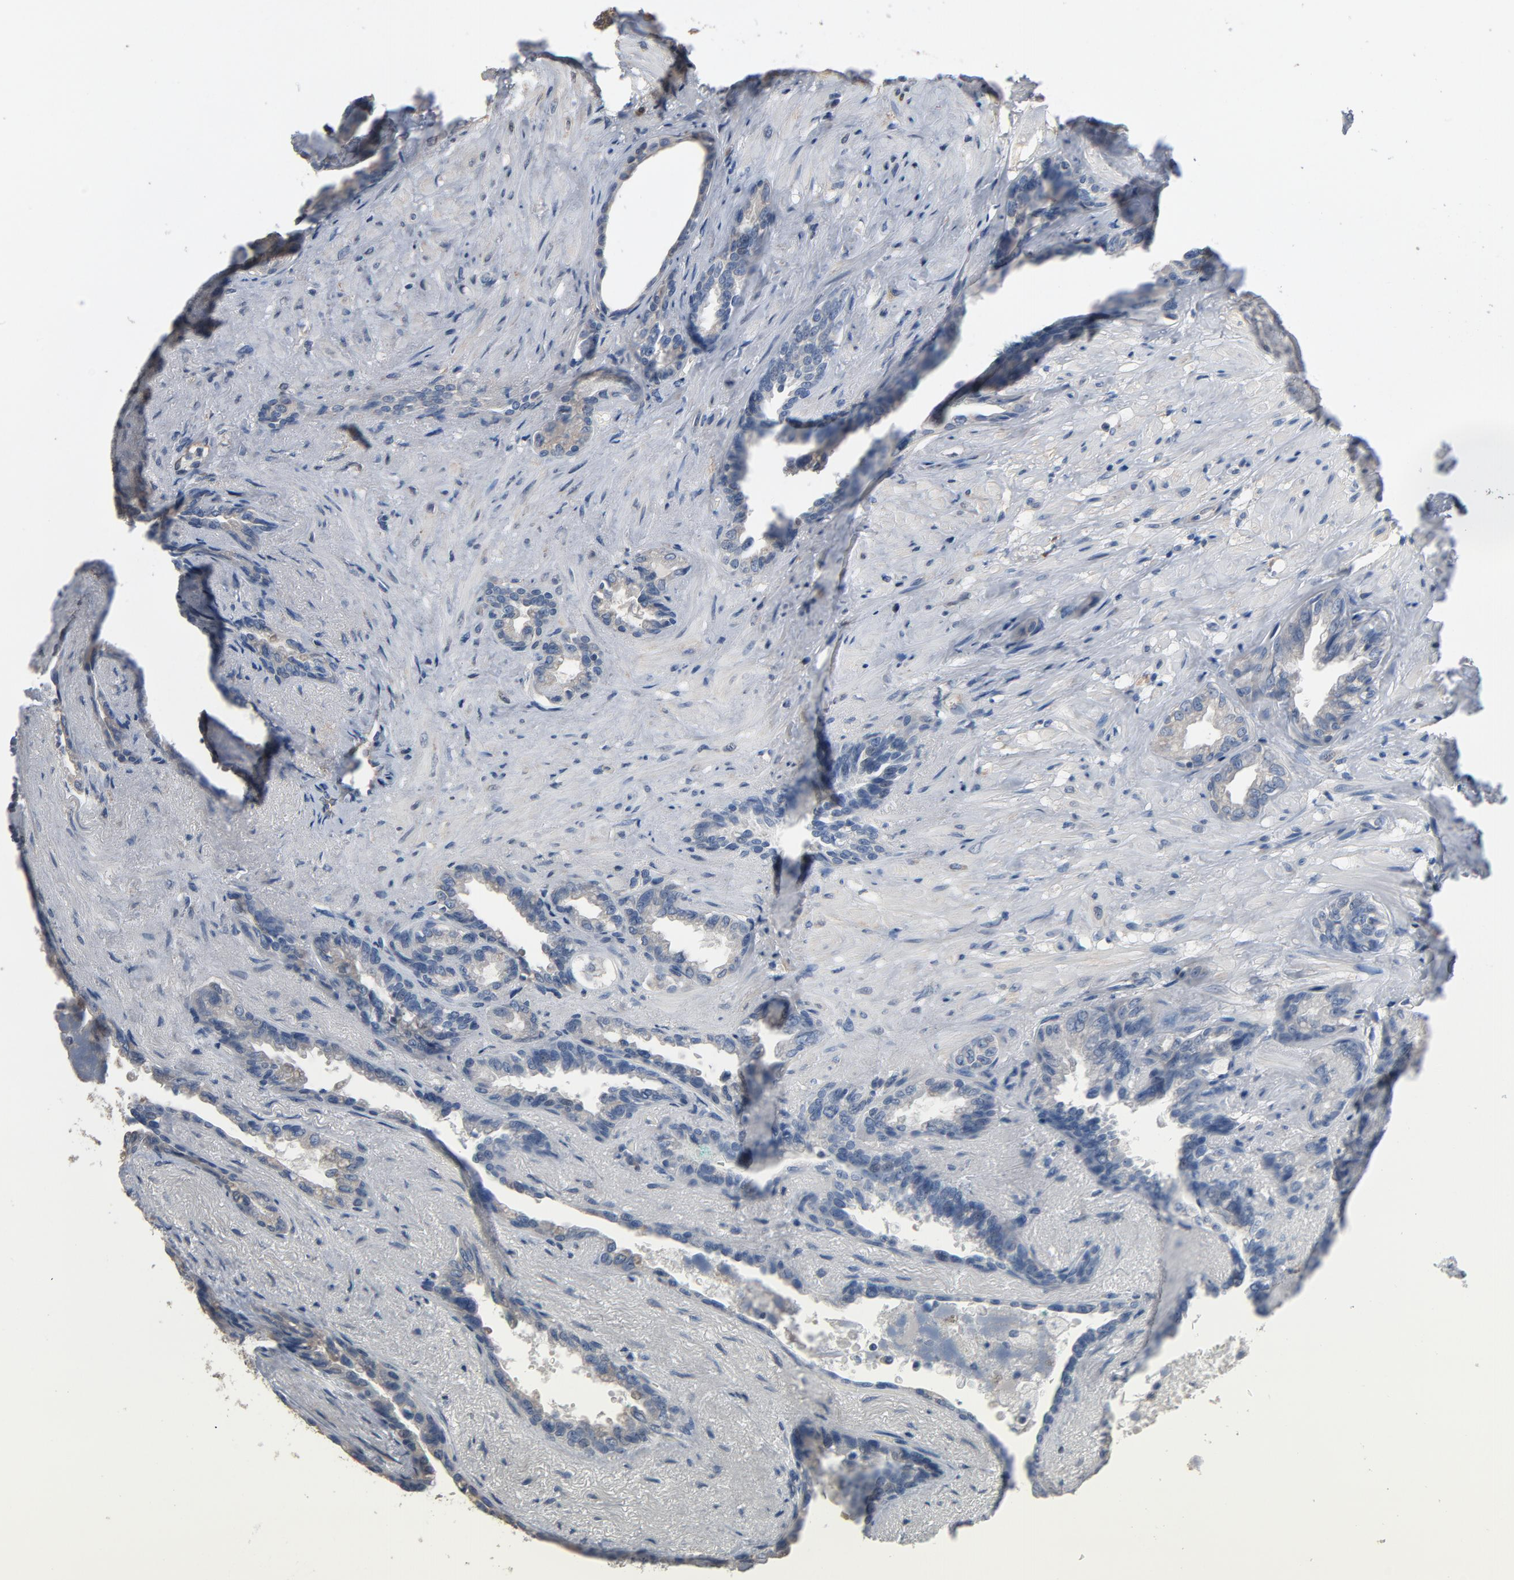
{"staining": {"intensity": "weak", "quantity": "<25%", "location": "cytoplasmic/membranous"}, "tissue": "seminal vesicle", "cell_type": "Glandular cells", "image_type": "normal", "snomed": [{"axis": "morphology", "description": "Normal tissue, NOS"}, {"axis": "topography", "description": "Seminal veicle"}], "caption": "Immunohistochemistry (IHC) of normal human seminal vesicle reveals no staining in glandular cells. (Stains: DAB (3,3'-diaminobenzidine) IHC with hematoxylin counter stain, Microscopy: brightfield microscopy at high magnification).", "gene": "SOX6", "patient": {"sex": "male", "age": 61}}